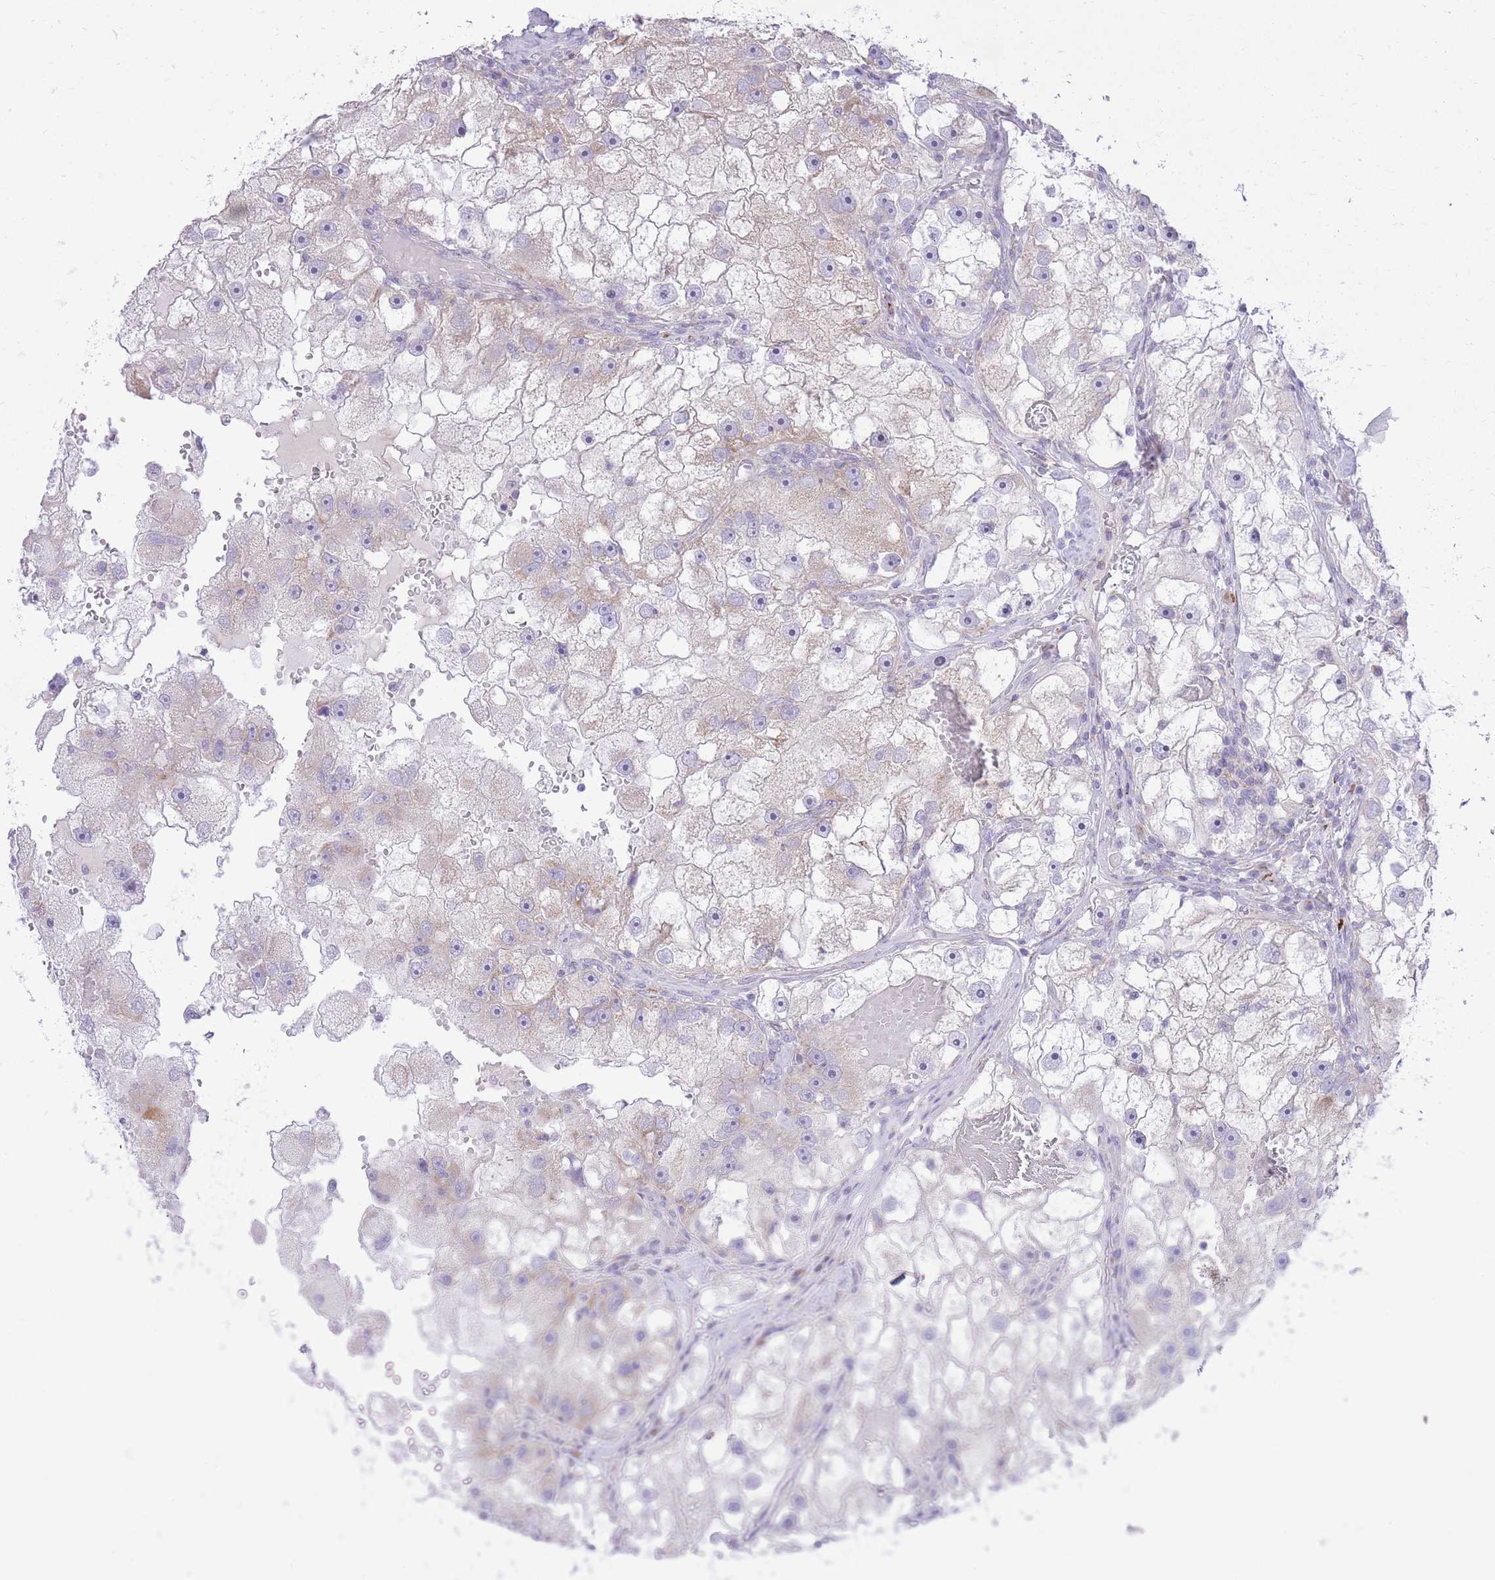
{"staining": {"intensity": "weak", "quantity": "<25%", "location": "cytoplasmic/membranous"}, "tissue": "renal cancer", "cell_type": "Tumor cells", "image_type": "cancer", "snomed": [{"axis": "morphology", "description": "Adenocarcinoma, NOS"}, {"axis": "topography", "description": "Kidney"}], "caption": "IHC of human renal adenocarcinoma shows no staining in tumor cells. (Immunohistochemistry, brightfield microscopy, high magnification).", "gene": "DENND2D", "patient": {"sex": "male", "age": 63}}